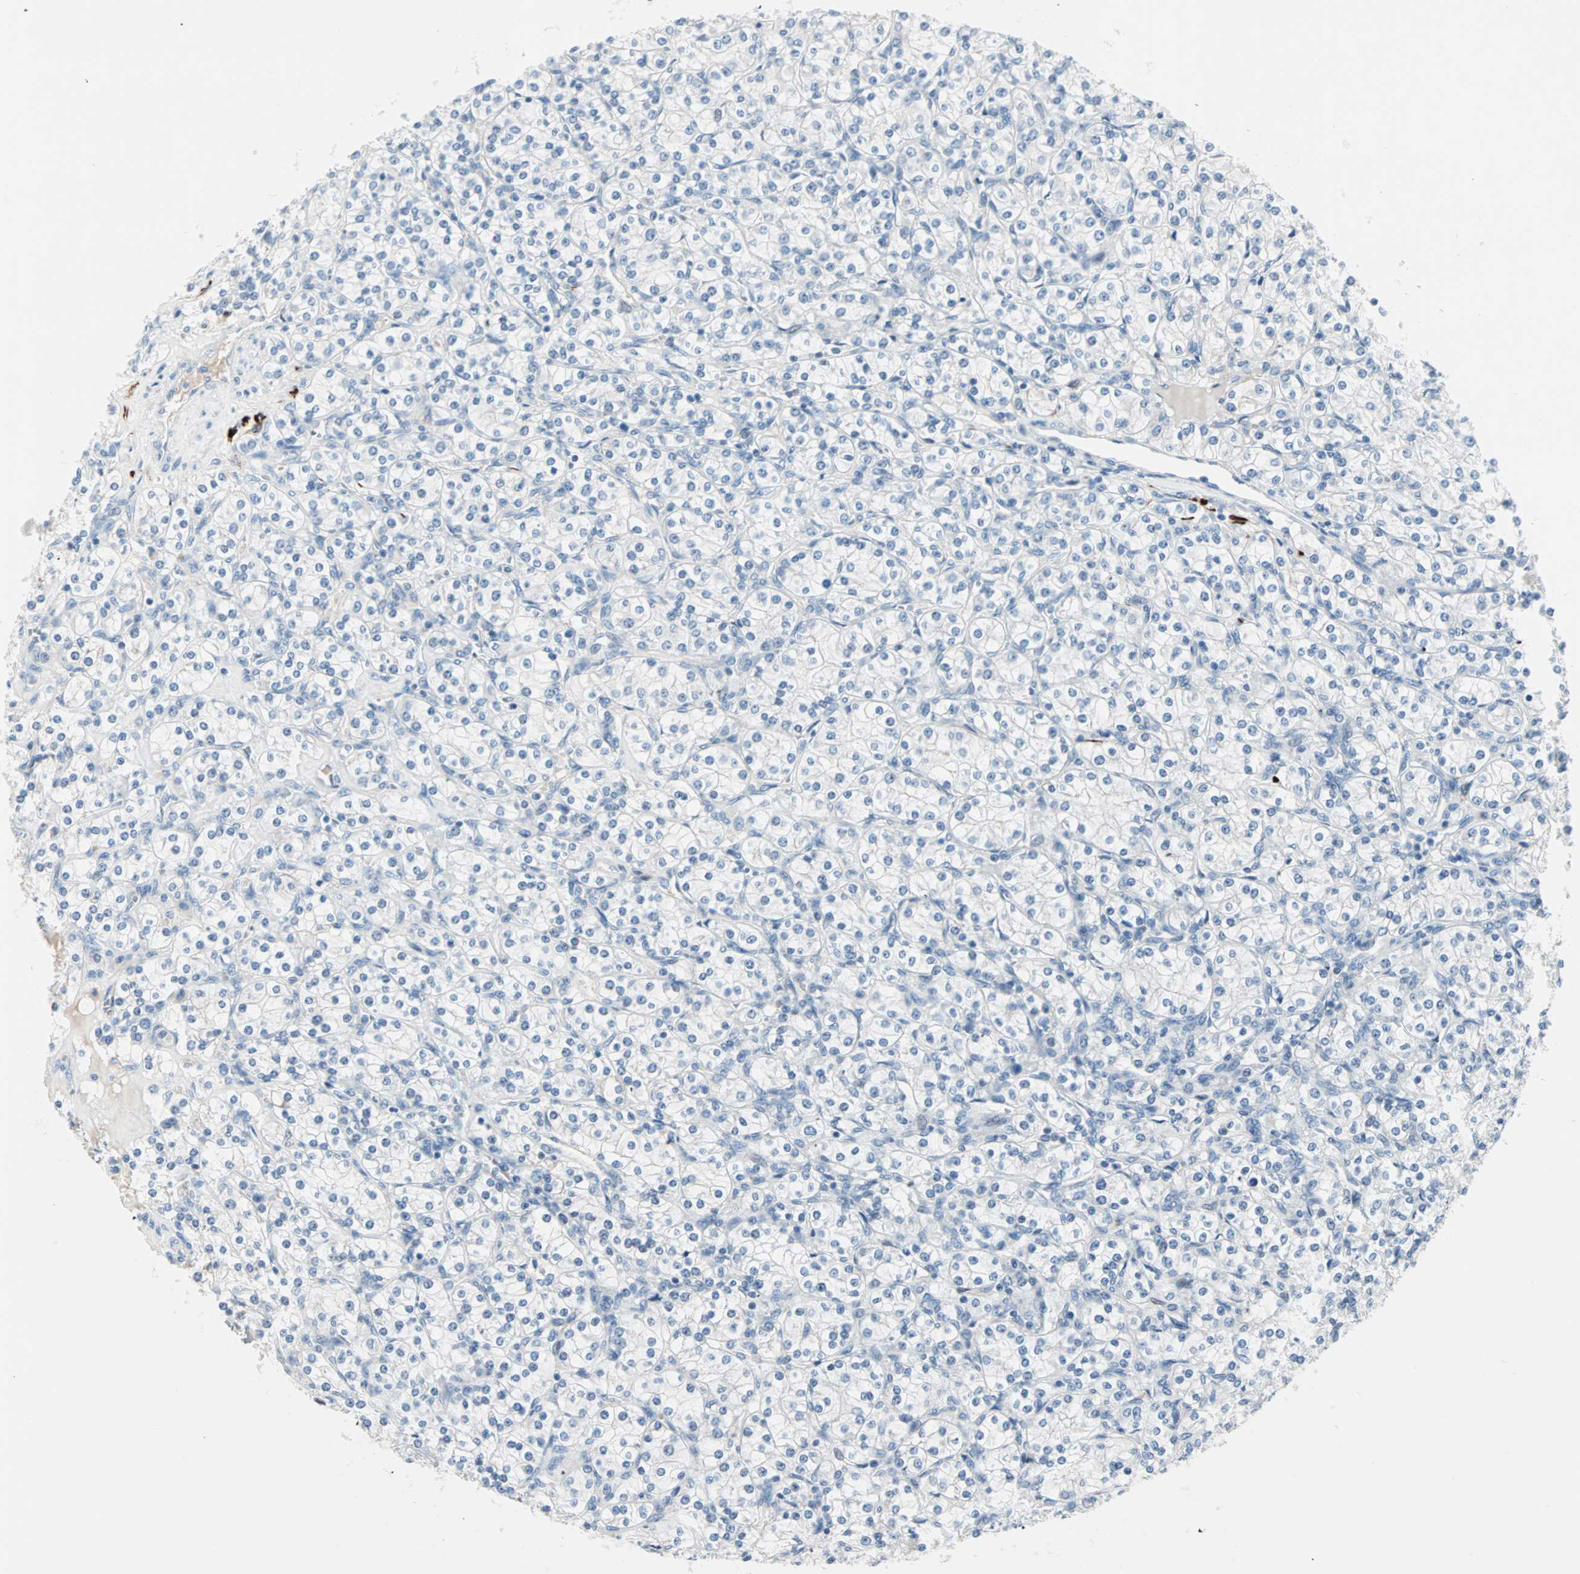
{"staining": {"intensity": "negative", "quantity": "none", "location": "none"}, "tissue": "renal cancer", "cell_type": "Tumor cells", "image_type": "cancer", "snomed": [{"axis": "morphology", "description": "Adenocarcinoma, NOS"}, {"axis": "topography", "description": "Kidney"}], "caption": "Micrograph shows no significant protein staining in tumor cells of renal adenocarcinoma.", "gene": "NEFH", "patient": {"sex": "male", "age": 77}}